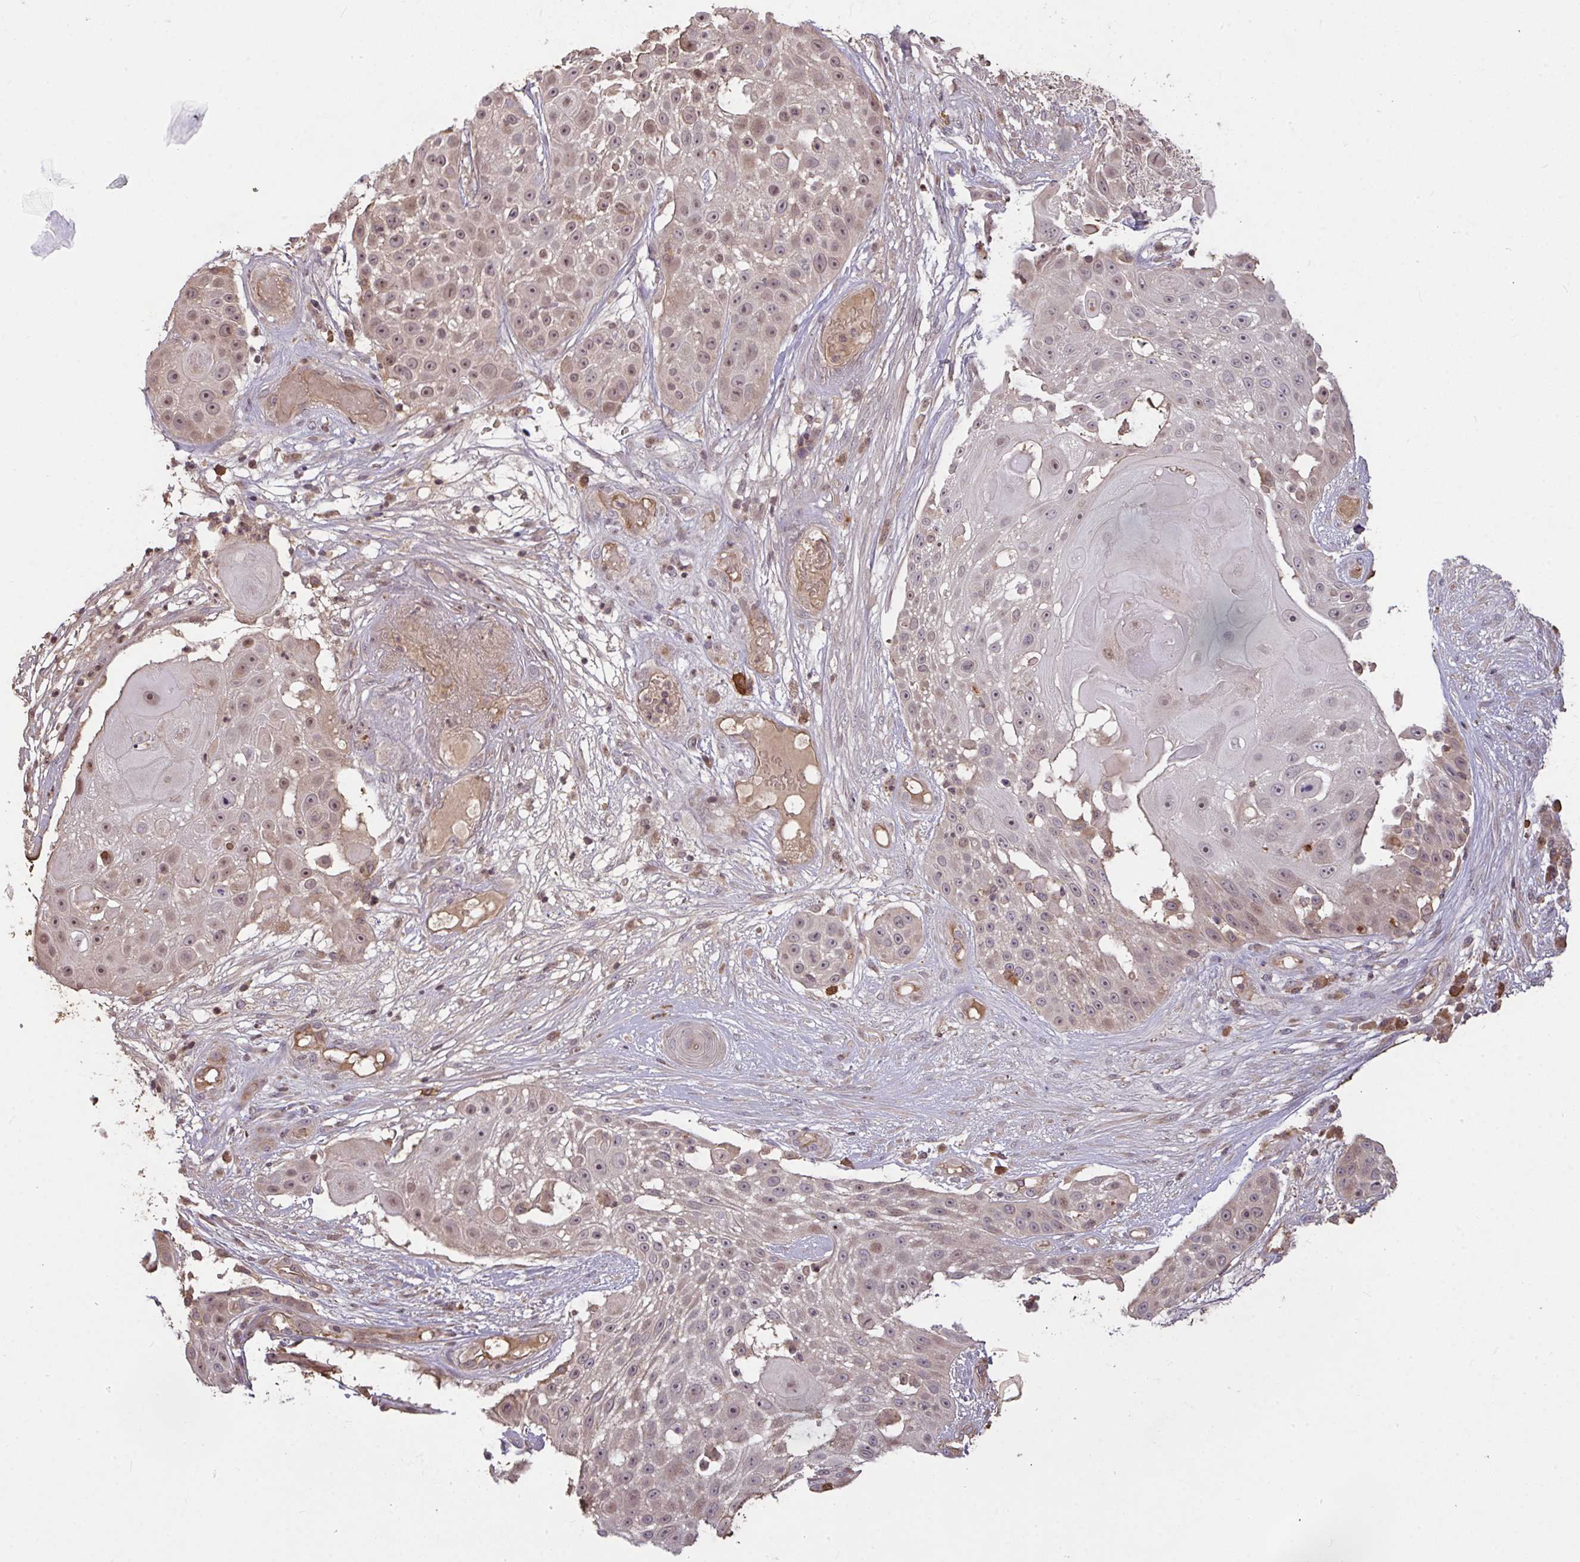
{"staining": {"intensity": "weak", "quantity": "25%-75%", "location": "nuclear"}, "tissue": "skin cancer", "cell_type": "Tumor cells", "image_type": "cancer", "snomed": [{"axis": "morphology", "description": "Squamous cell carcinoma, NOS"}, {"axis": "topography", "description": "Skin"}], "caption": "A brown stain shows weak nuclear staining of a protein in squamous cell carcinoma (skin) tumor cells. Using DAB (brown) and hematoxylin (blue) stains, captured at high magnification using brightfield microscopy.", "gene": "FCER1A", "patient": {"sex": "female", "age": 86}}